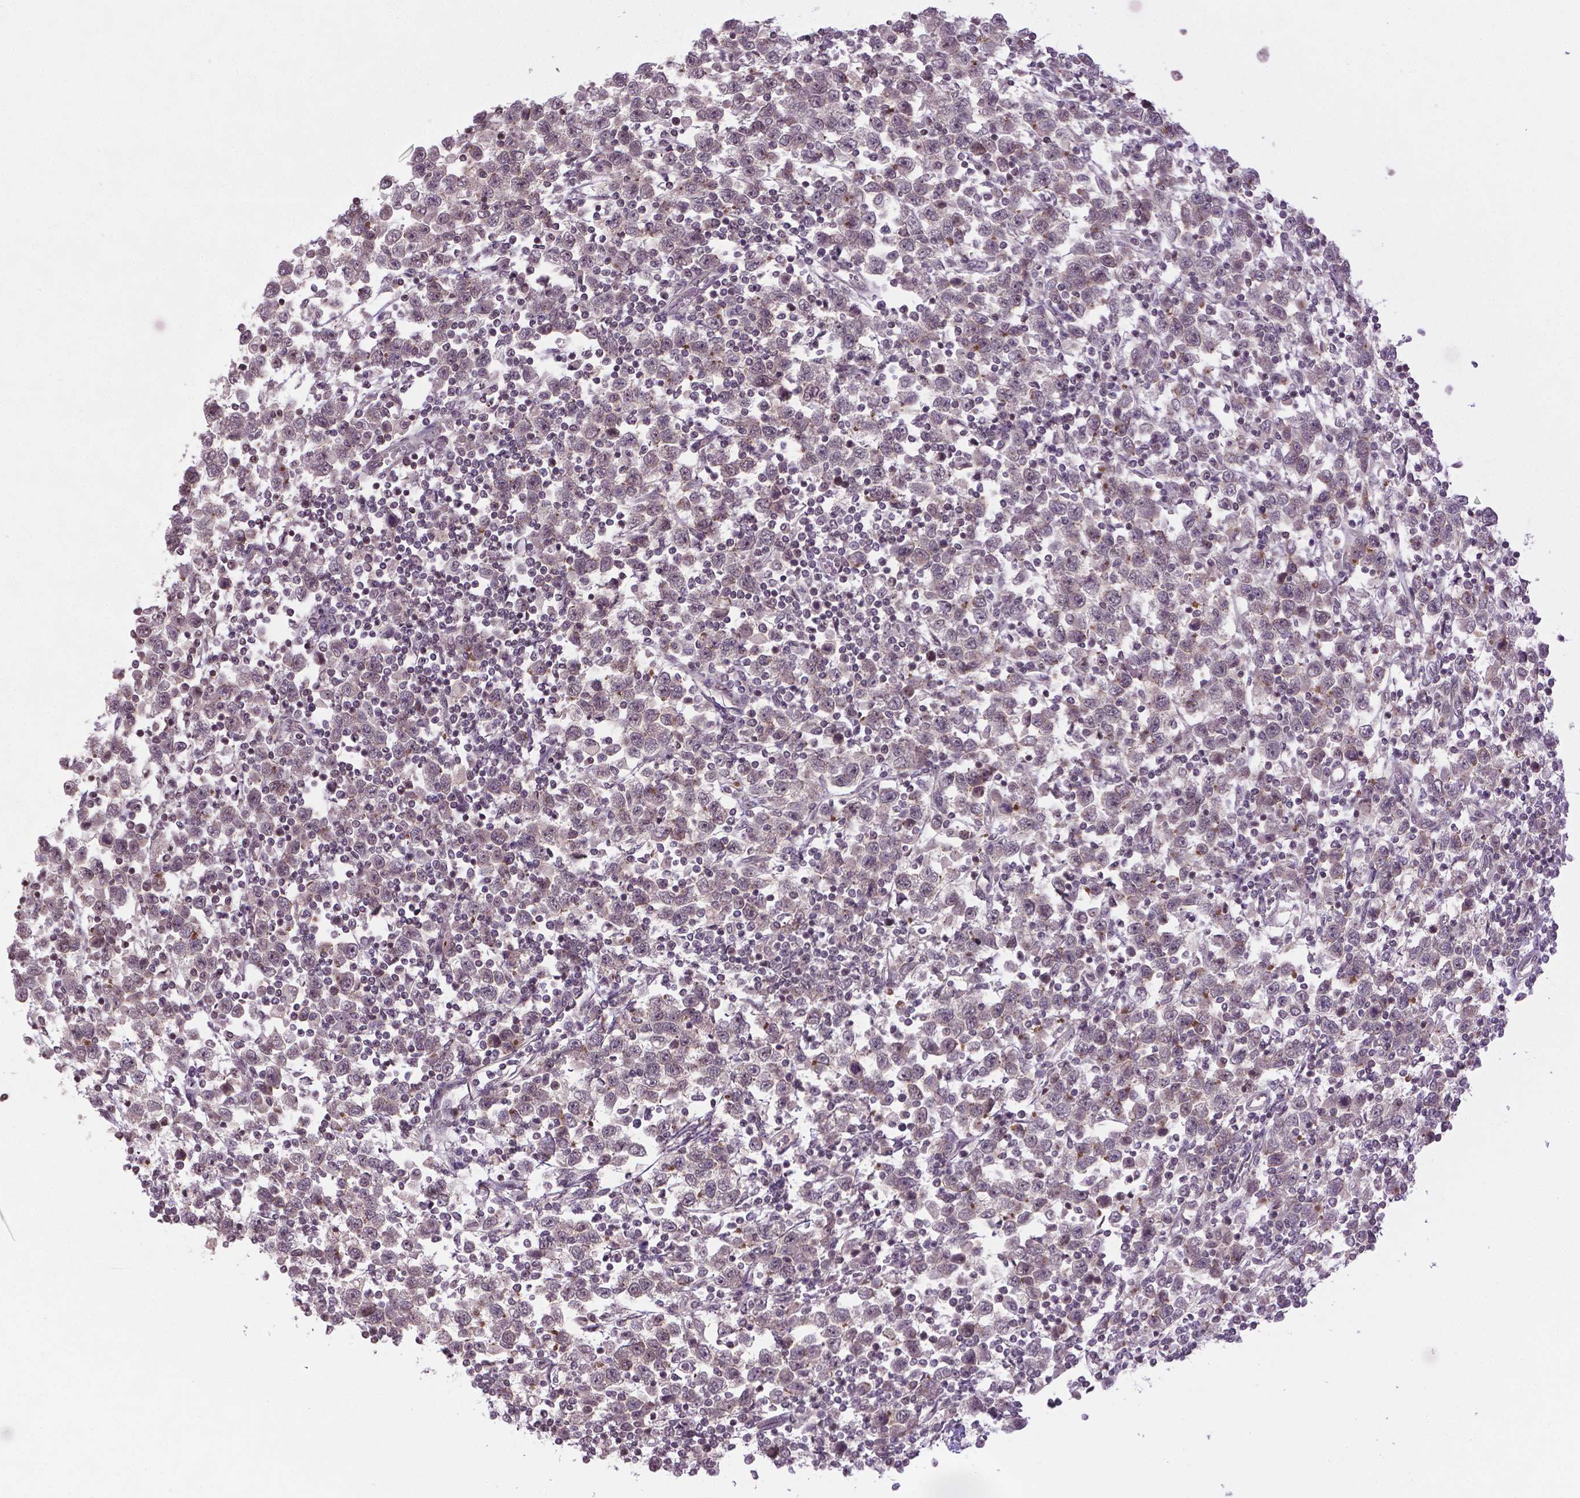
{"staining": {"intensity": "weak", "quantity": "25%-75%", "location": "nuclear"}, "tissue": "testis cancer", "cell_type": "Tumor cells", "image_type": "cancer", "snomed": [{"axis": "morphology", "description": "Normal tissue, NOS"}, {"axis": "morphology", "description": "Seminoma, NOS"}, {"axis": "topography", "description": "Testis"}, {"axis": "topography", "description": "Epididymis"}], "caption": "A micrograph showing weak nuclear positivity in about 25%-75% of tumor cells in testis cancer (seminoma), as visualized by brown immunohistochemical staining.", "gene": "ANKRD54", "patient": {"sex": "male", "age": 34}}